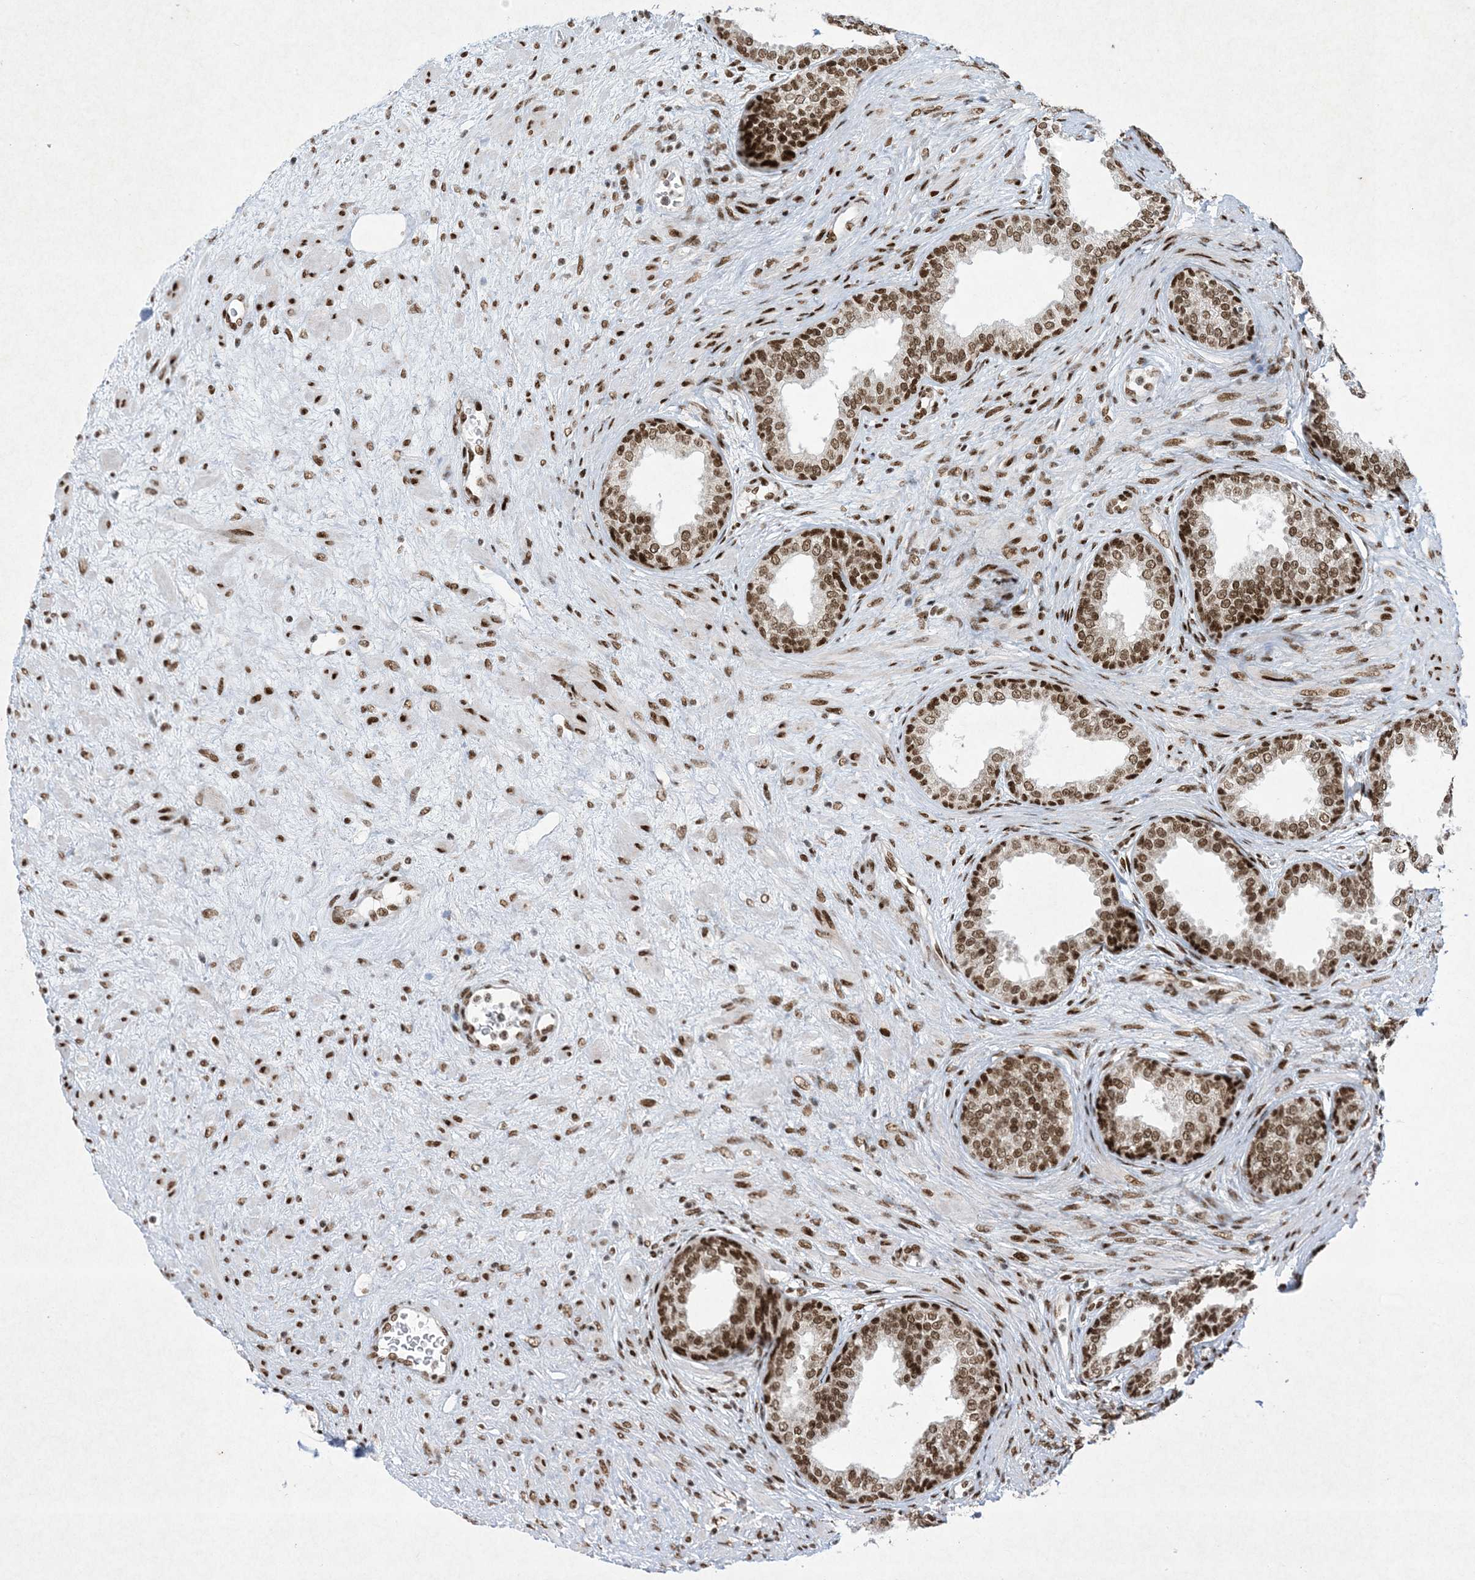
{"staining": {"intensity": "strong", "quantity": ">75%", "location": "nuclear"}, "tissue": "prostate", "cell_type": "Glandular cells", "image_type": "normal", "snomed": [{"axis": "morphology", "description": "Normal tissue, NOS"}, {"axis": "topography", "description": "Prostate"}], "caption": "Immunohistochemical staining of unremarkable prostate reveals high levels of strong nuclear positivity in about >75% of glandular cells. The staining was performed using DAB to visualize the protein expression in brown, while the nuclei were stained in blue with hematoxylin (Magnification: 20x).", "gene": "PKNOX2", "patient": {"sex": "male", "age": 76}}